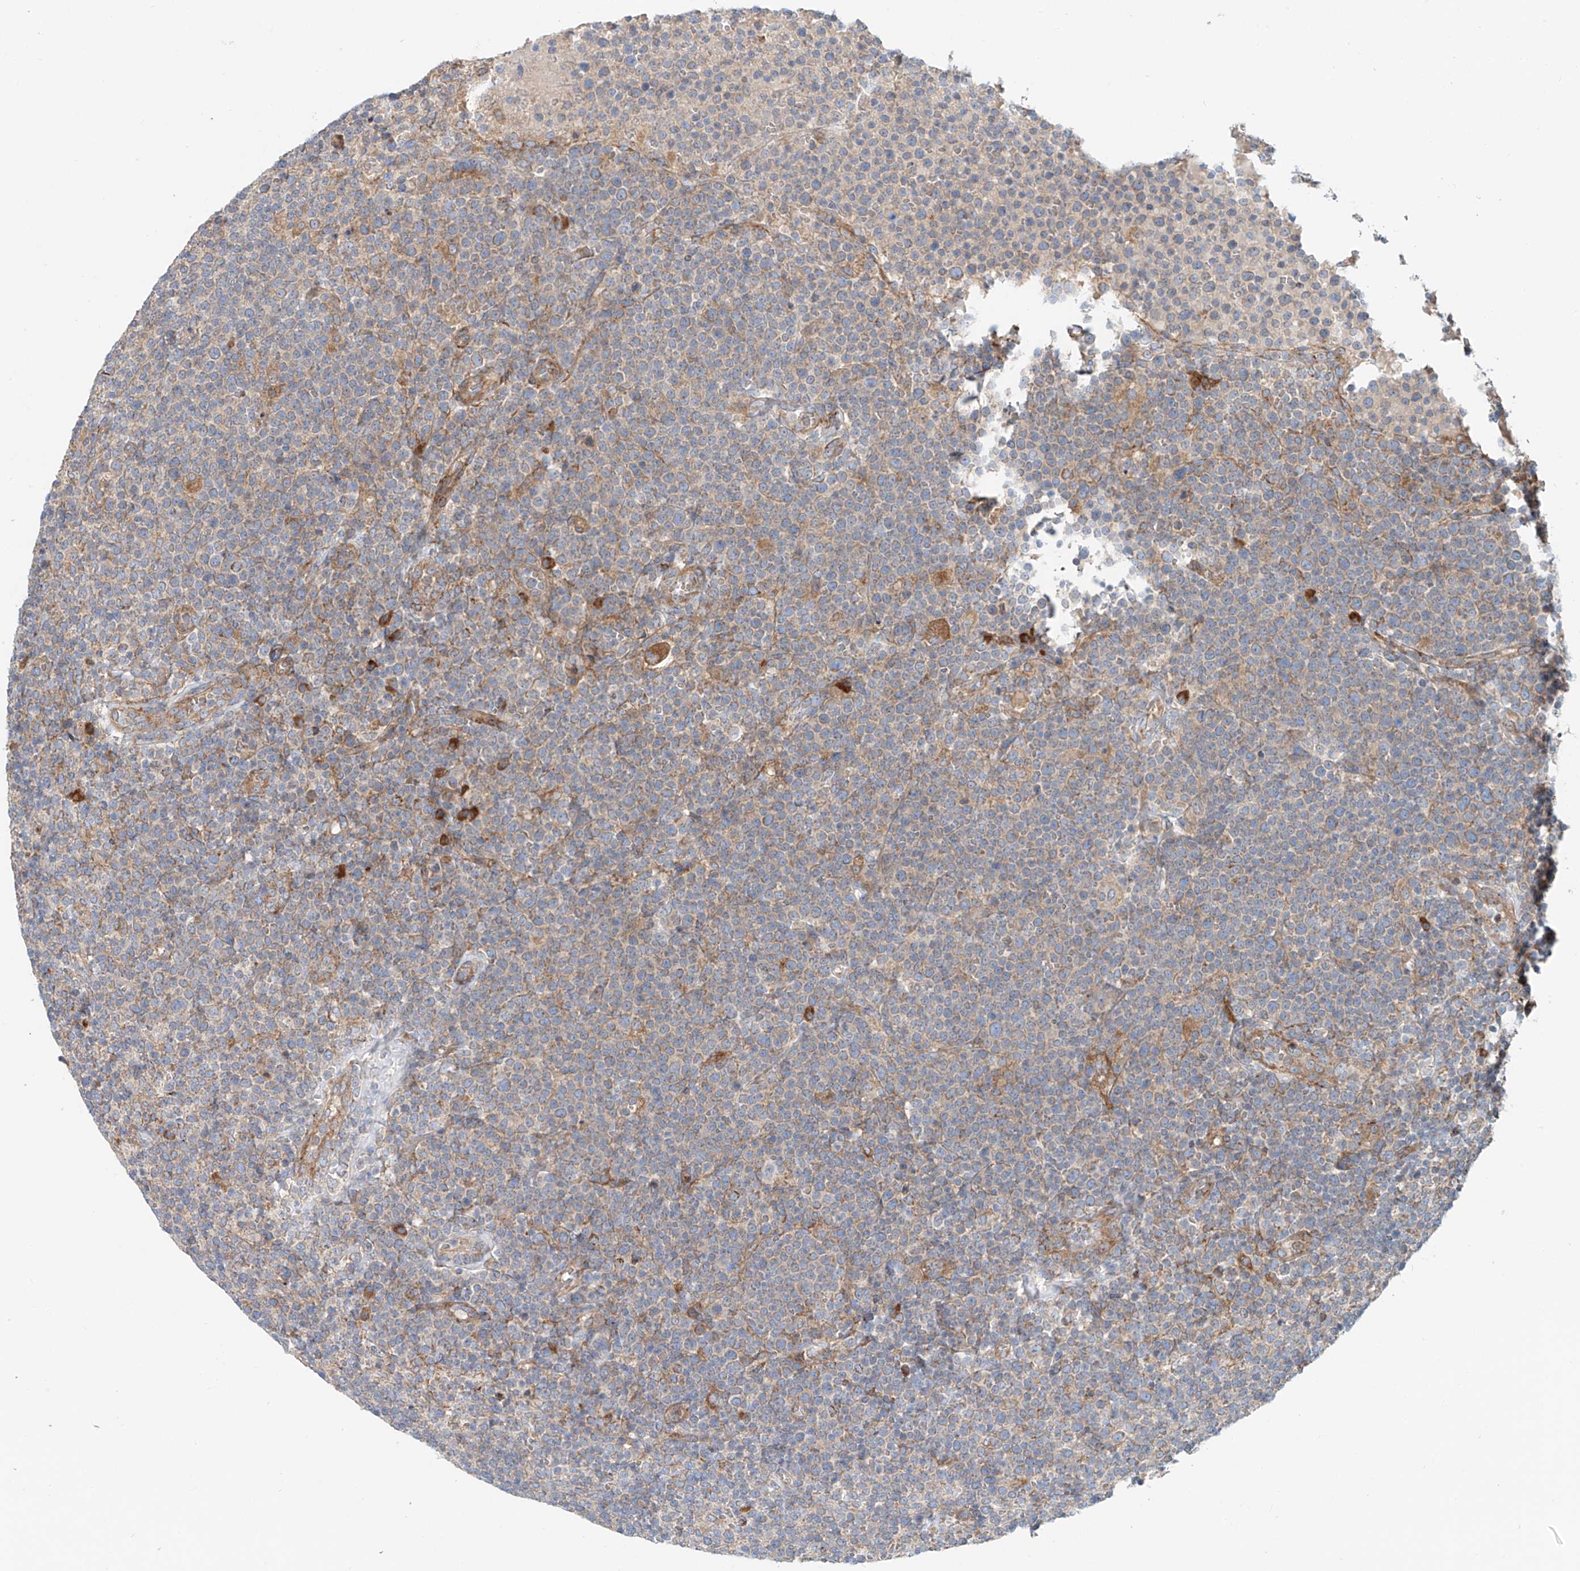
{"staining": {"intensity": "weak", "quantity": "<25%", "location": "cytoplasmic/membranous"}, "tissue": "lymphoma", "cell_type": "Tumor cells", "image_type": "cancer", "snomed": [{"axis": "morphology", "description": "Malignant lymphoma, non-Hodgkin's type, High grade"}, {"axis": "topography", "description": "Lymph node"}], "caption": "Tumor cells are negative for brown protein staining in lymphoma.", "gene": "SNAP29", "patient": {"sex": "male", "age": 61}}